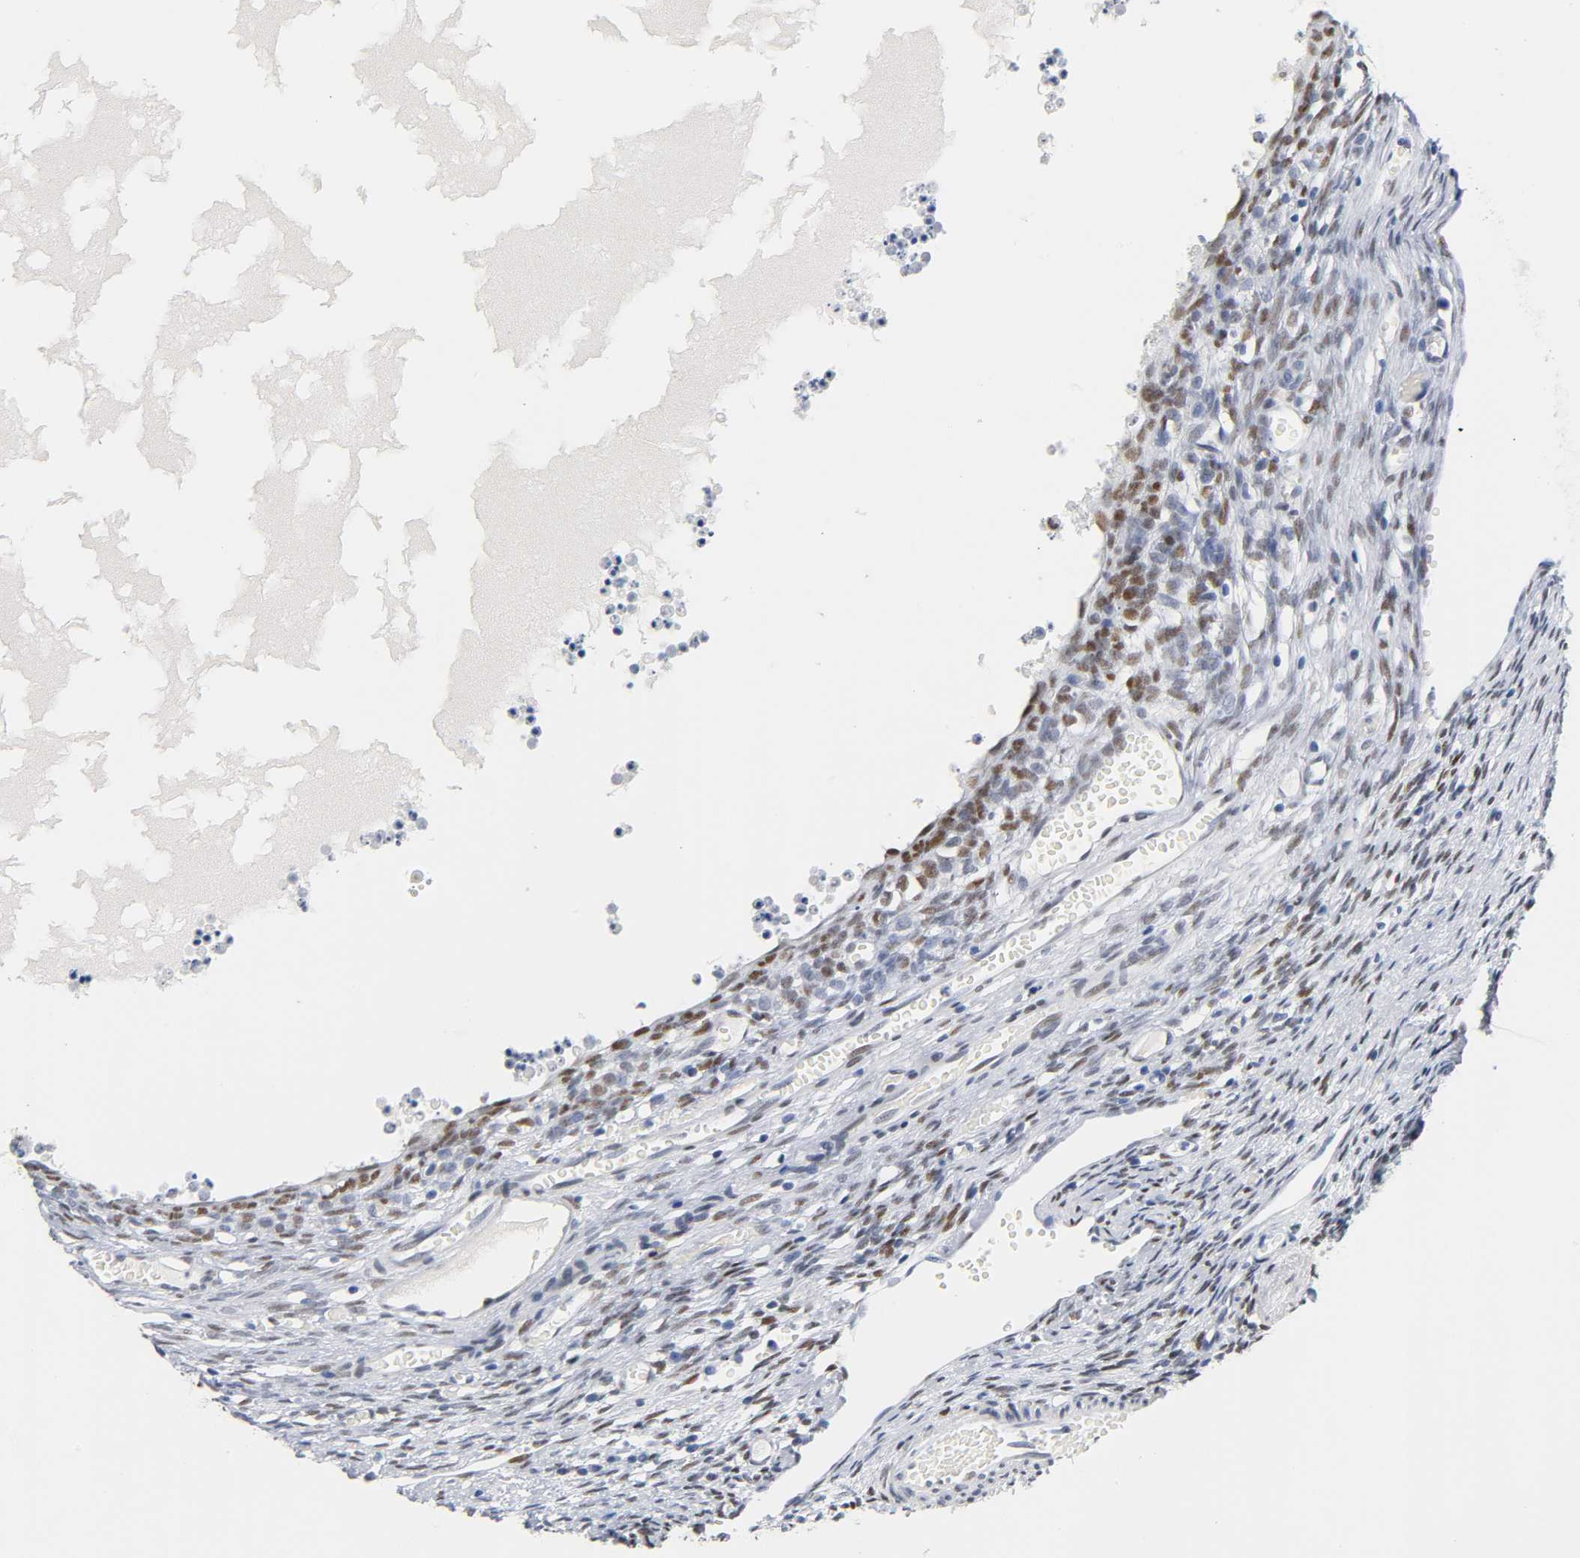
{"staining": {"intensity": "moderate", "quantity": ">75%", "location": "nuclear"}, "tissue": "ovary", "cell_type": "Ovarian stroma cells", "image_type": "normal", "snomed": [{"axis": "morphology", "description": "Normal tissue, NOS"}, {"axis": "topography", "description": "Ovary"}], "caption": "This is a micrograph of immunohistochemistry (IHC) staining of normal ovary, which shows moderate positivity in the nuclear of ovarian stroma cells.", "gene": "NAB2", "patient": {"sex": "female", "age": 35}}